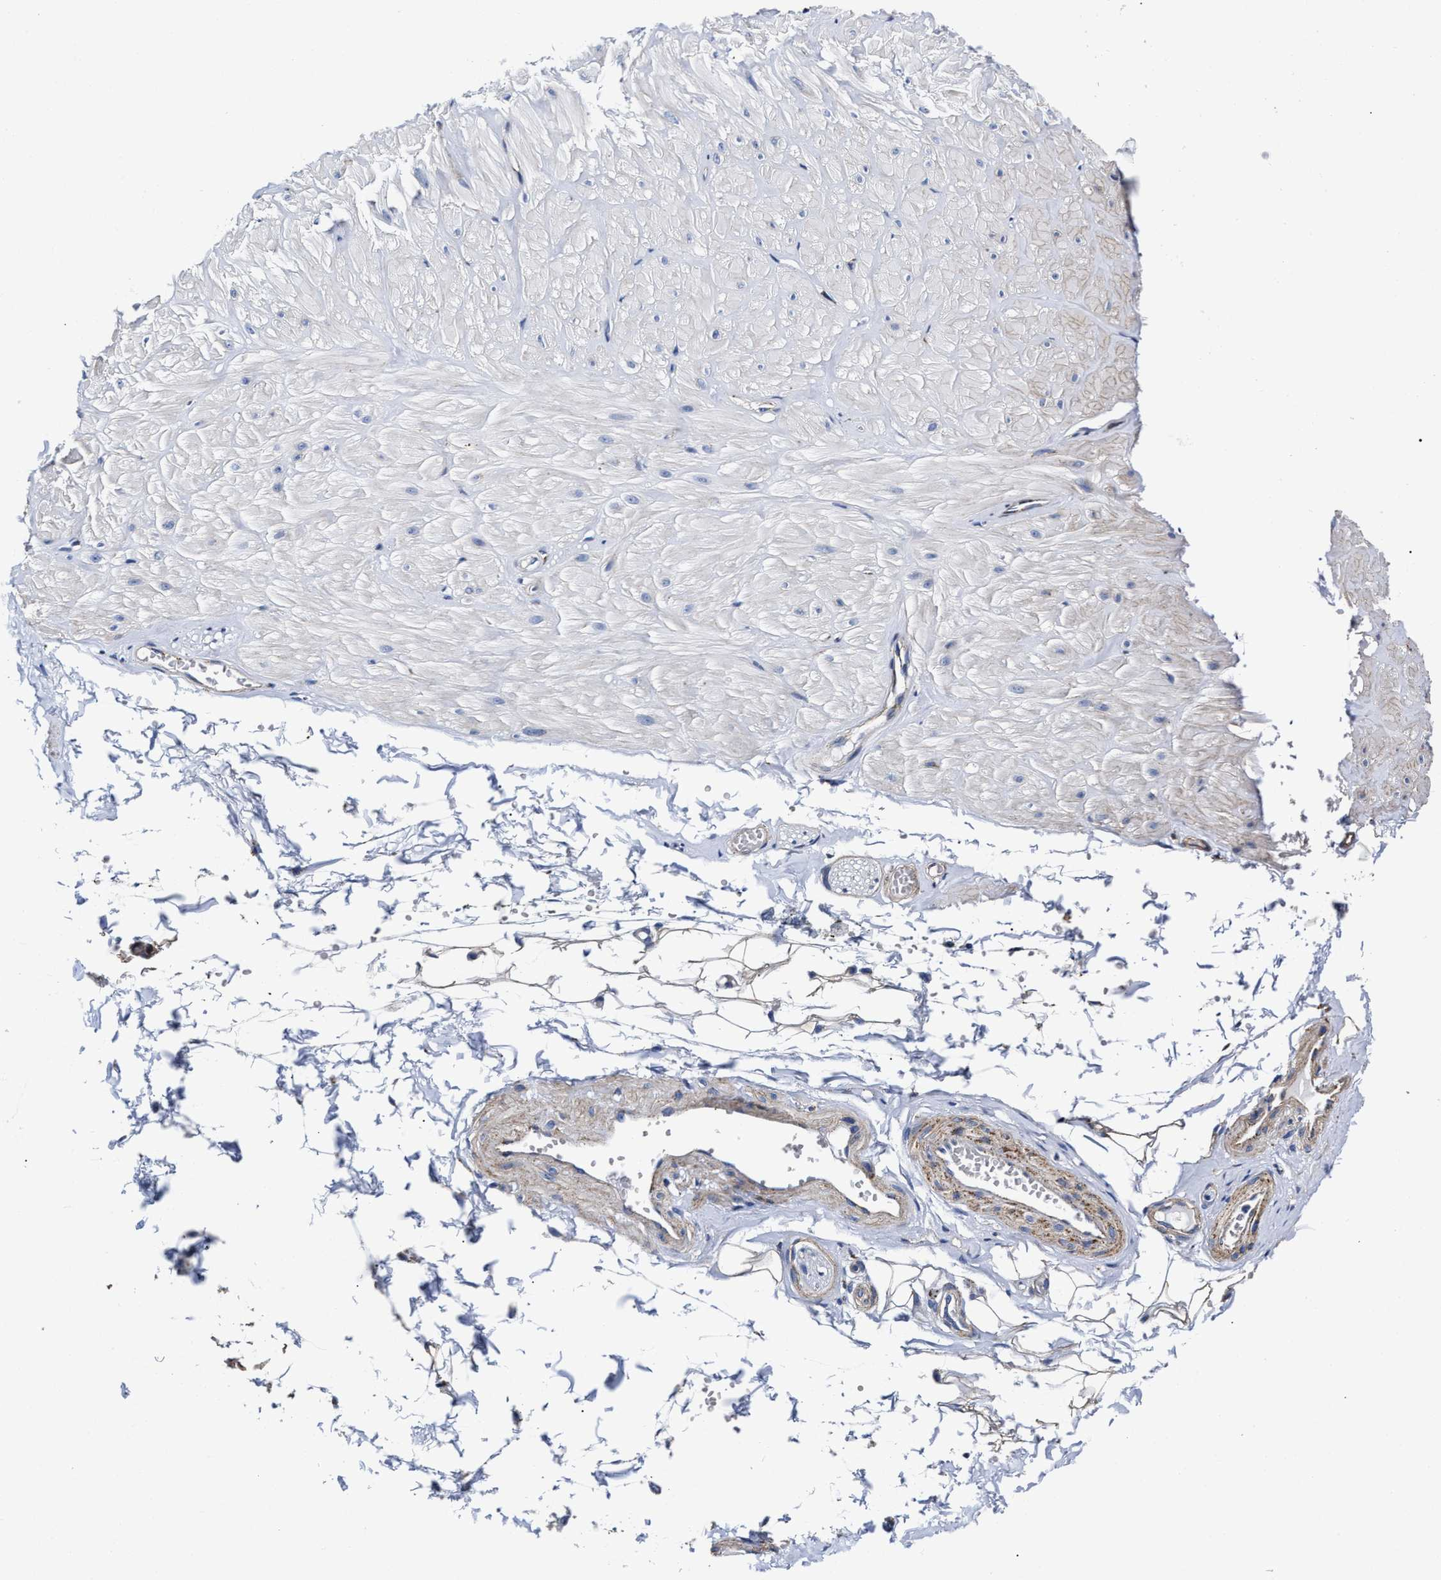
{"staining": {"intensity": "negative", "quantity": "none", "location": "none"}, "tissue": "adipose tissue", "cell_type": "Adipocytes", "image_type": "normal", "snomed": [{"axis": "morphology", "description": "Normal tissue, NOS"}, {"axis": "topography", "description": "Adipose tissue"}, {"axis": "topography", "description": "Vascular tissue"}, {"axis": "topography", "description": "Peripheral nerve tissue"}], "caption": "Adipocytes show no significant positivity in normal adipose tissue.", "gene": "HINT2", "patient": {"sex": "male", "age": 25}}